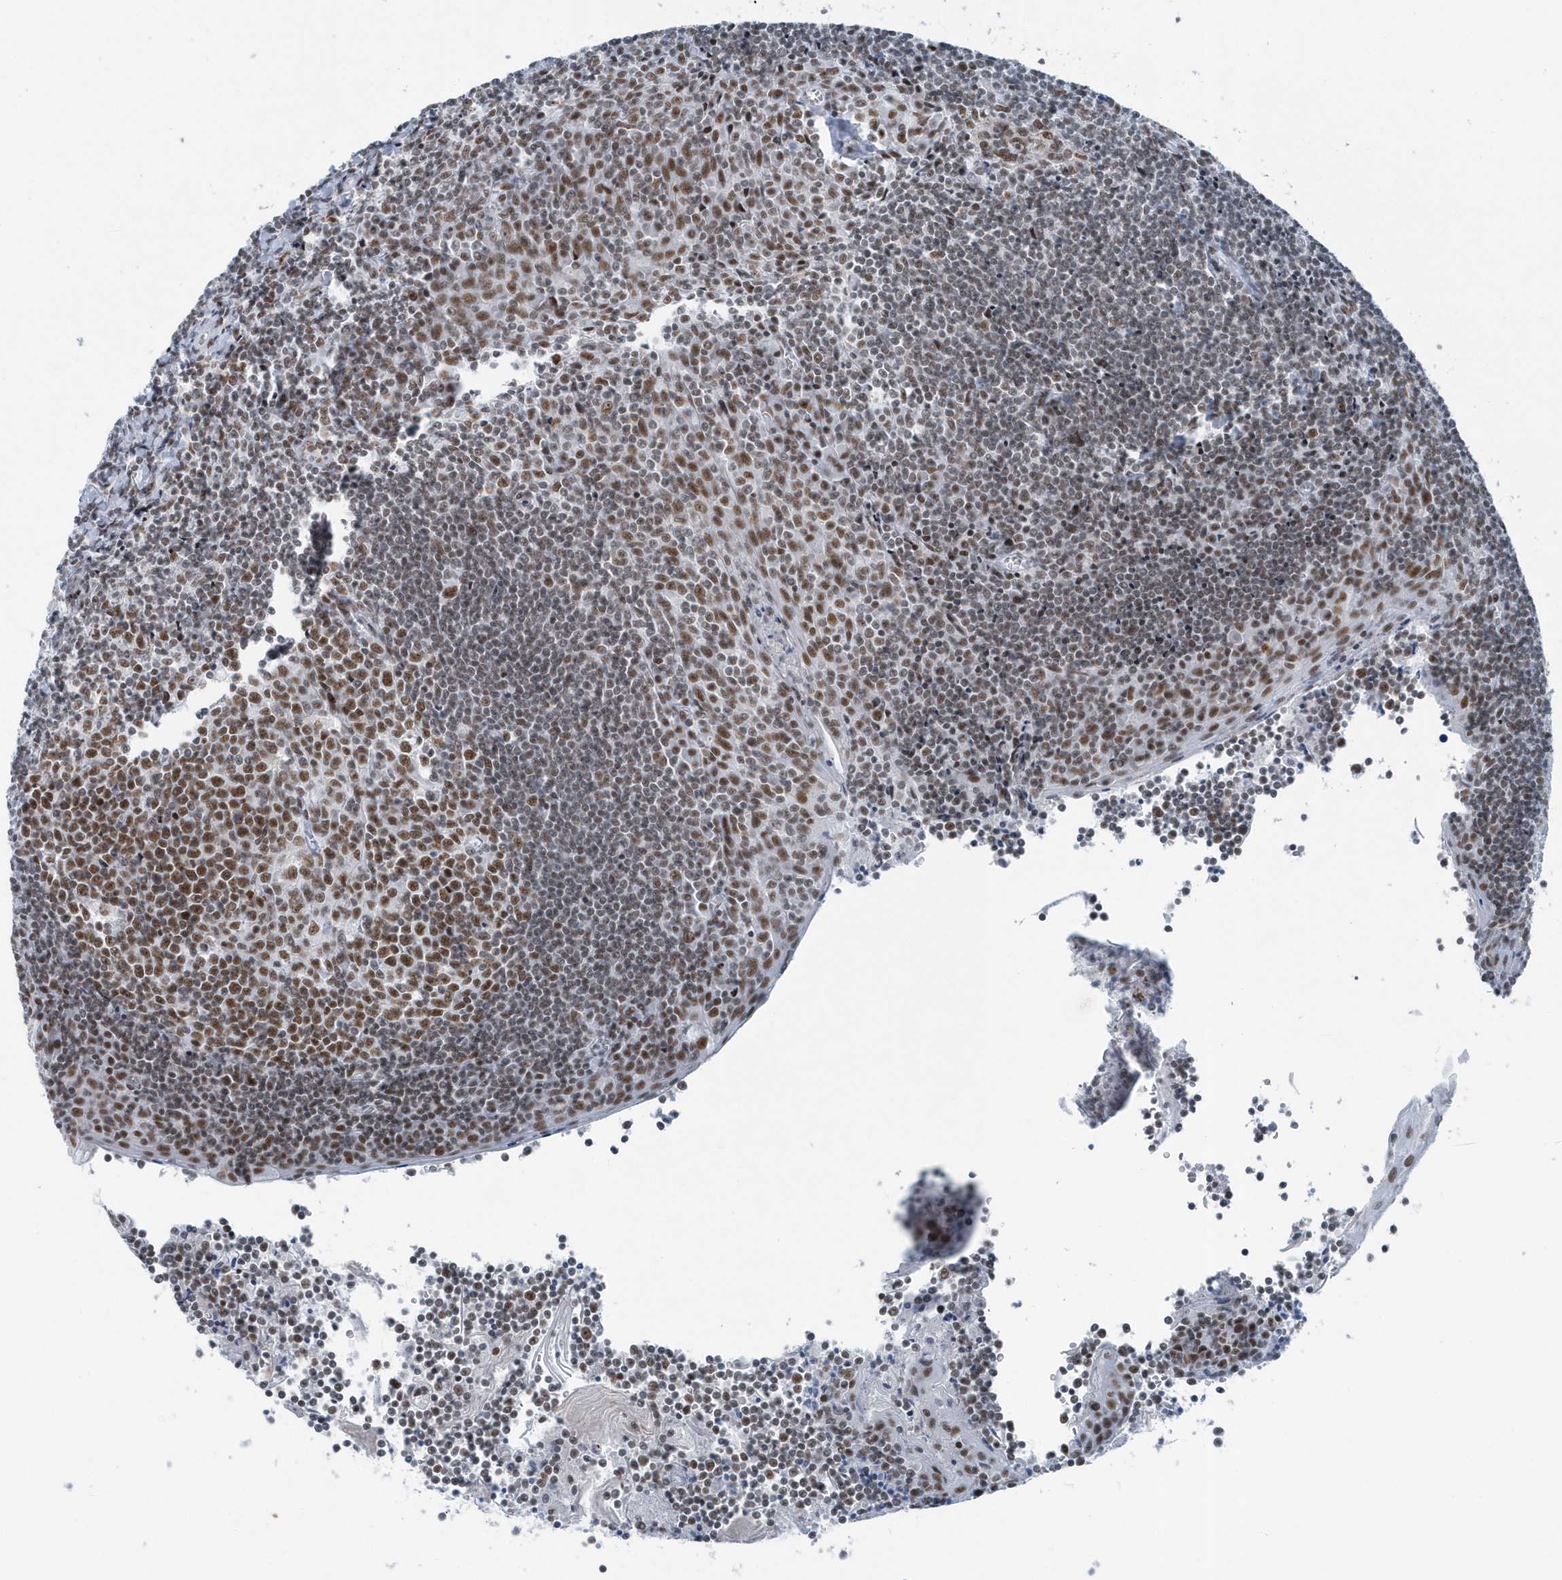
{"staining": {"intensity": "strong", "quantity": ">75%", "location": "nuclear"}, "tissue": "tonsil", "cell_type": "Germinal center cells", "image_type": "normal", "snomed": [{"axis": "morphology", "description": "Normal tissue, NOS"}, {"axis": "topography", "description": "Tonsil"}], "caption": "Protein staining exhibits strong nuclear positivity in about >75% of germinal center cells in benign tonsil.", "gene": "FIP1L1", "patient": {"sex": "male", "age": 27}}